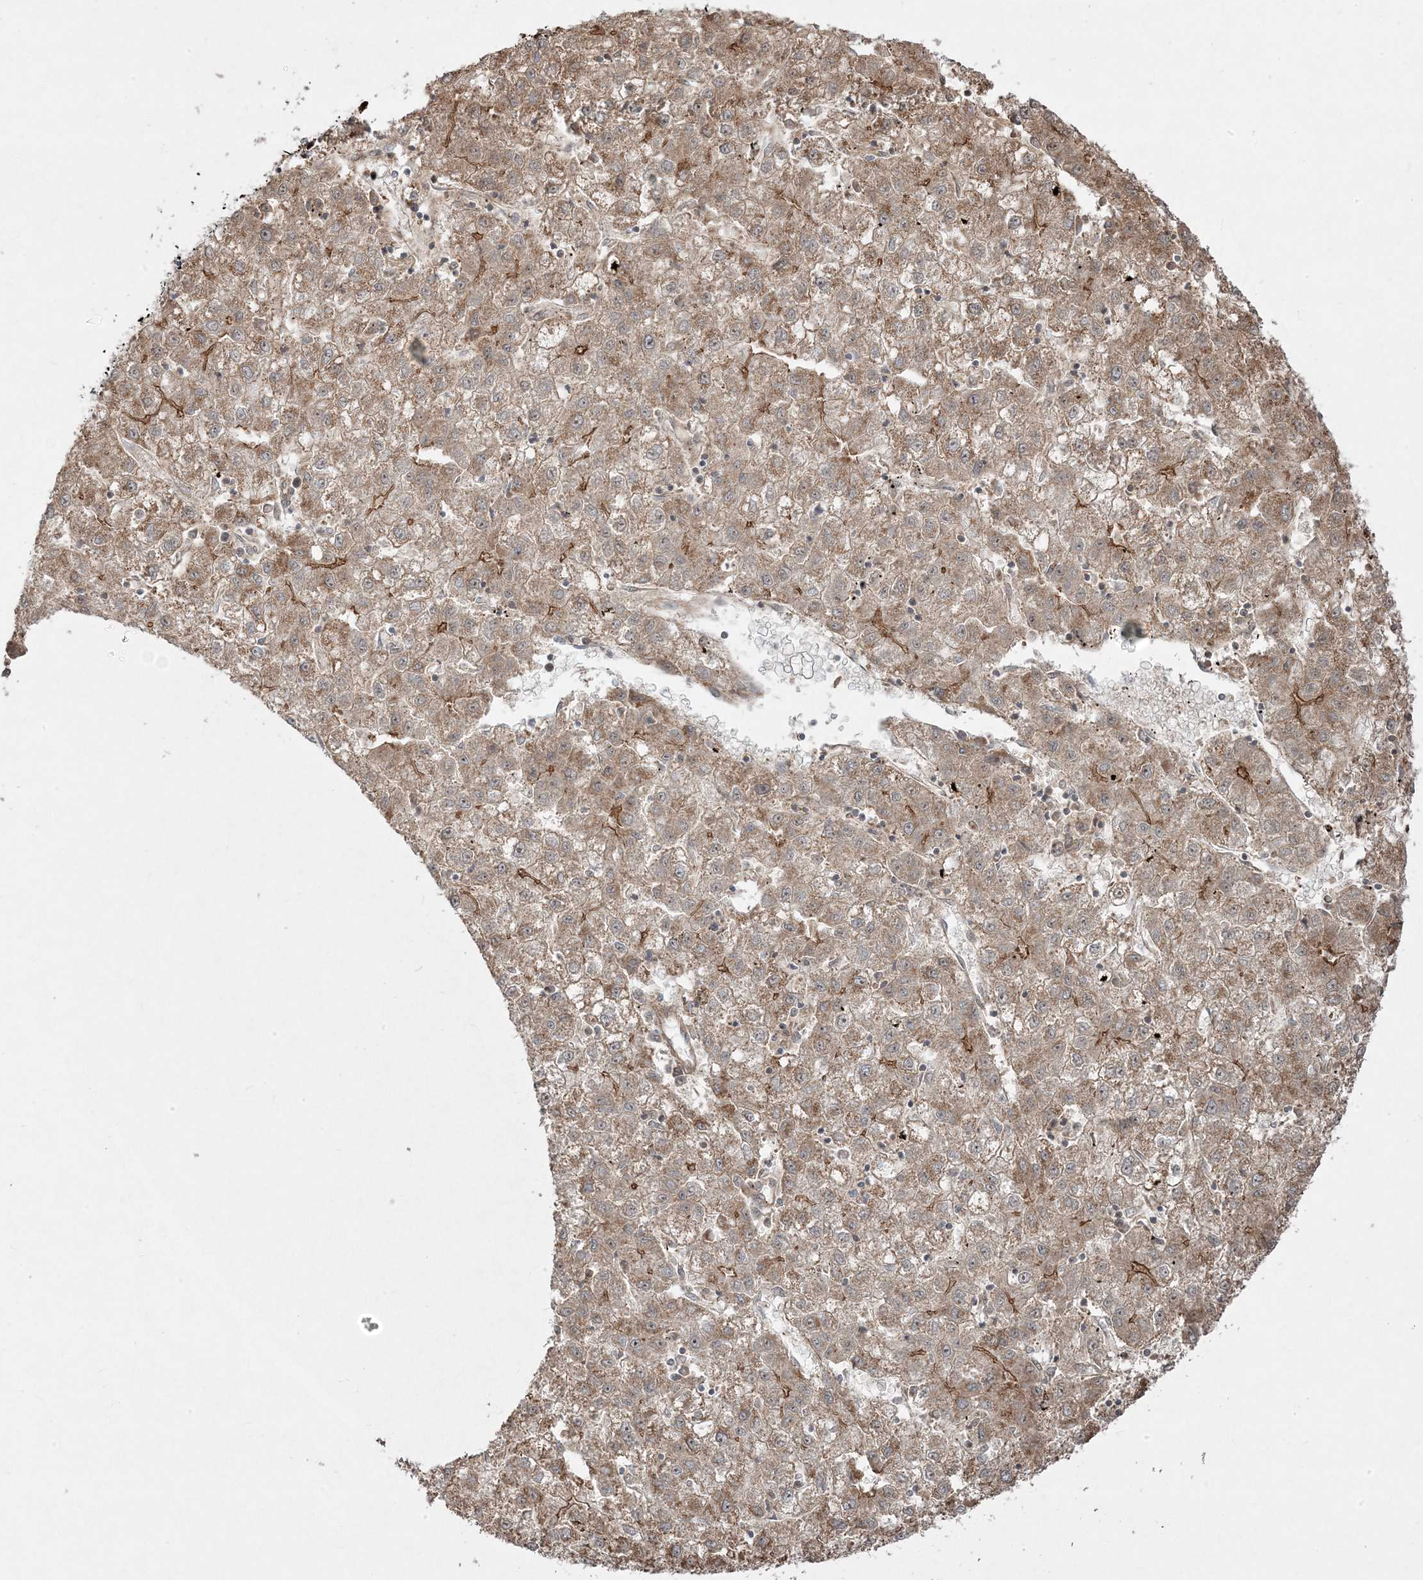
{"staining": {"intensity": "moderate", "quantity": ">75%", "location": "cytoplasmic/membranous"}, "tissue": "liver cancer", "cell_type": "Tumor cells", "image_type": "cancer", "snomed": [{"axis": "morphology", "description": "Carcinoma, Hepatocellular, NOS"}, {"axis": "topography", "description": "Liver"}], "caption": "Moderate cytoplasmic/membranous positivity is appreciated in about >75% of tumor cells in hepatocellular carcinoma (liver).", "gene": "CLUAP1", "patient": {"sex": "male", "age": 72}}